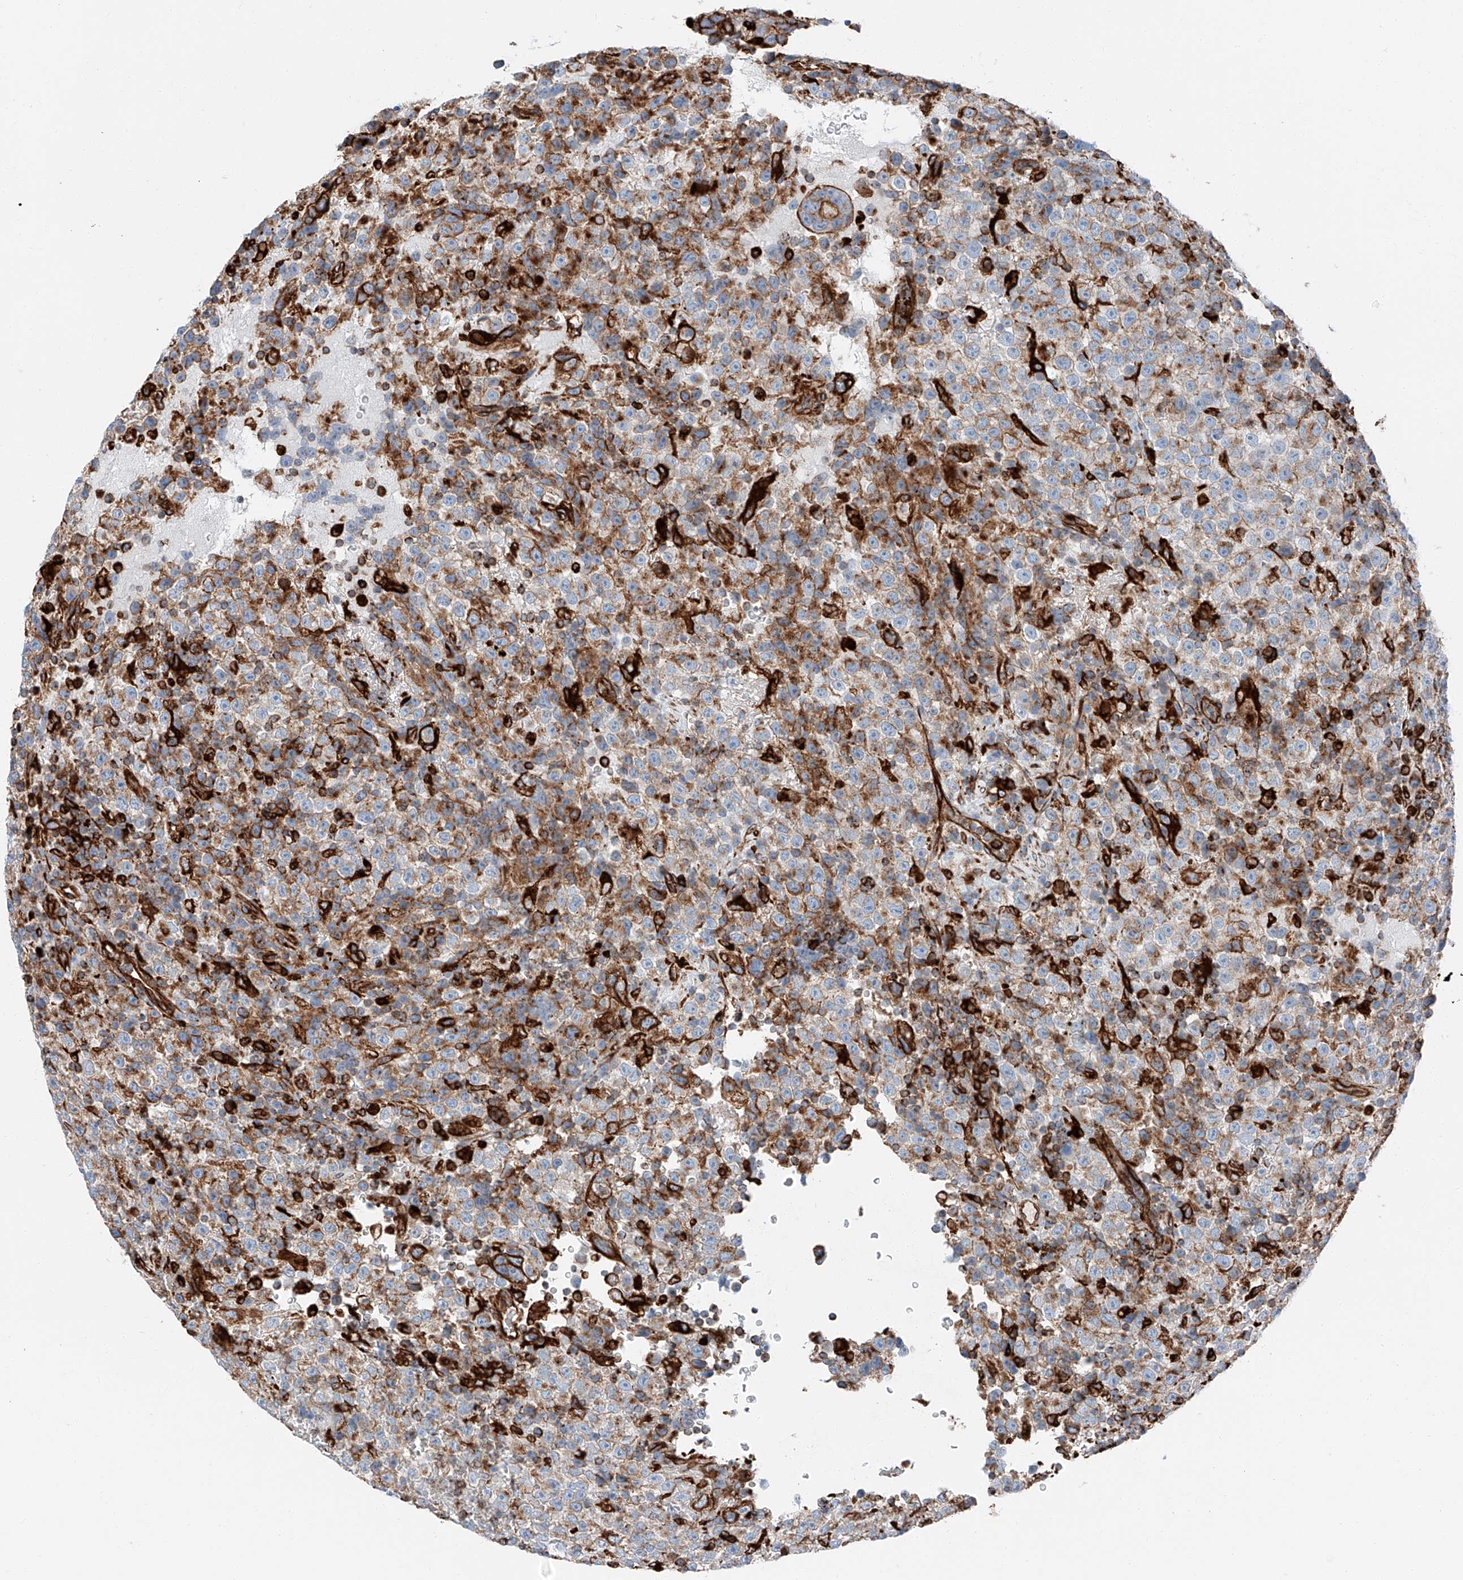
{"staining": {"intensity": "strong", "quantity": "<25%", "location": "cytoplasmic/membranous"}, "tissue": "testis cancer", "cell_type": "Tumor cells", "image_type": "cancer", "snomed": [{"axis": "morphology", "description": "Seminoma, NOS"}, {"axis": "topography", "description": "Testis"}], "caption": "Immunohistochemical staining of human seminoma (testis) exhibits medium levels of strong cytoplasmic/membranous protein positivity in approximately <25% of tumor cells.", "gene": "ZNF804A", "patient": {"sex": "male", "age": 22}}